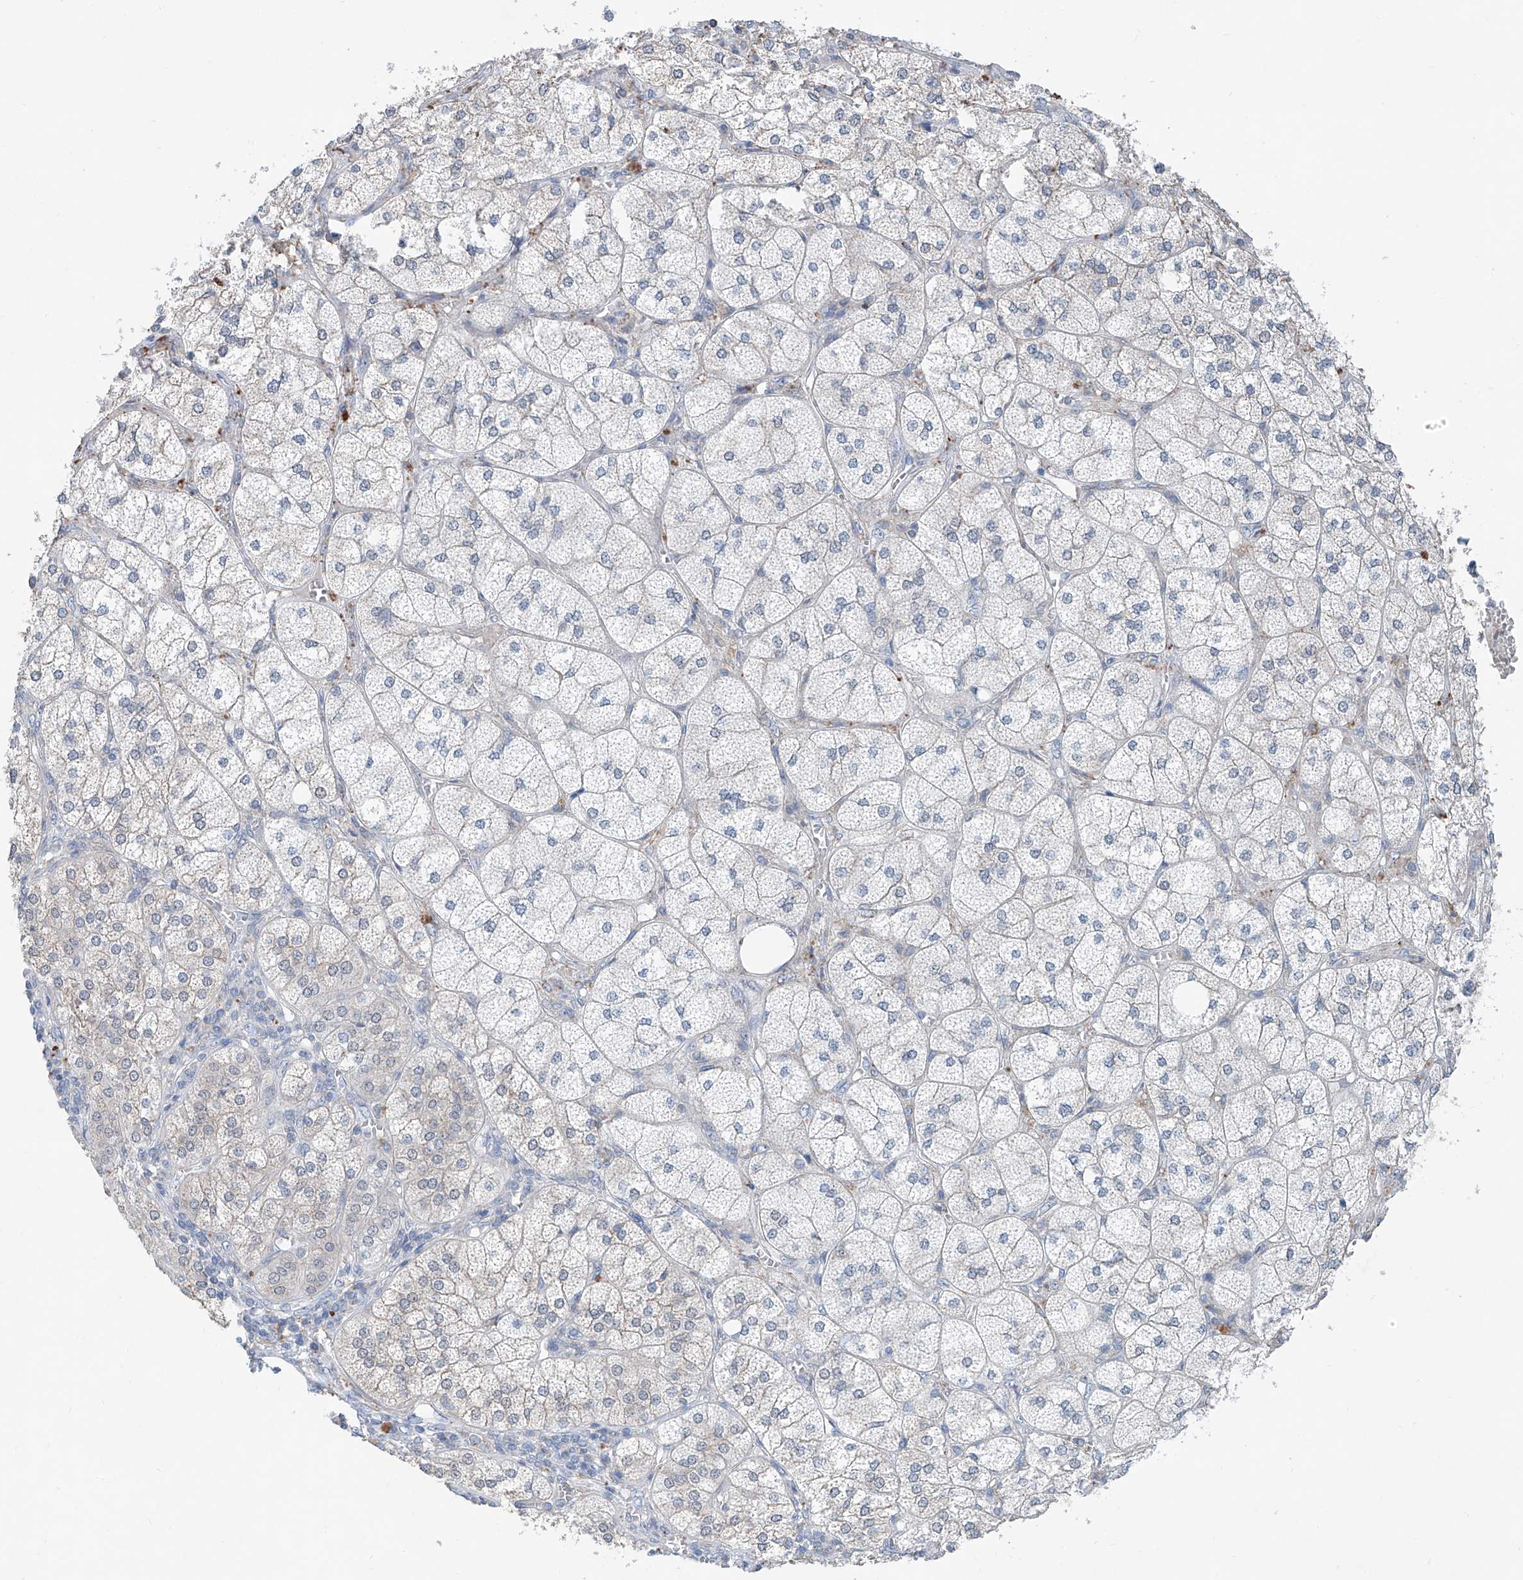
{"staining": {"intensity": "weak", "quantity": "<25%", "location": "cytoplasmic/membranous"}, "tissue": "adrenal gland", "cell_type": "Glandular cells", "image_type": "normal", "snomed": [{"axis": "morphology", "description": "Normal tissue, NOS"}, {"axis": "topography", "description": "Adrenal gland"}], "caption": "This is a micrograph of IHC staining of unremarkable adrenal gland, which shows no positivity in glandular cells.", "gene": "ANKRD34A", "patient": {"sex": "female", "age": 61}}